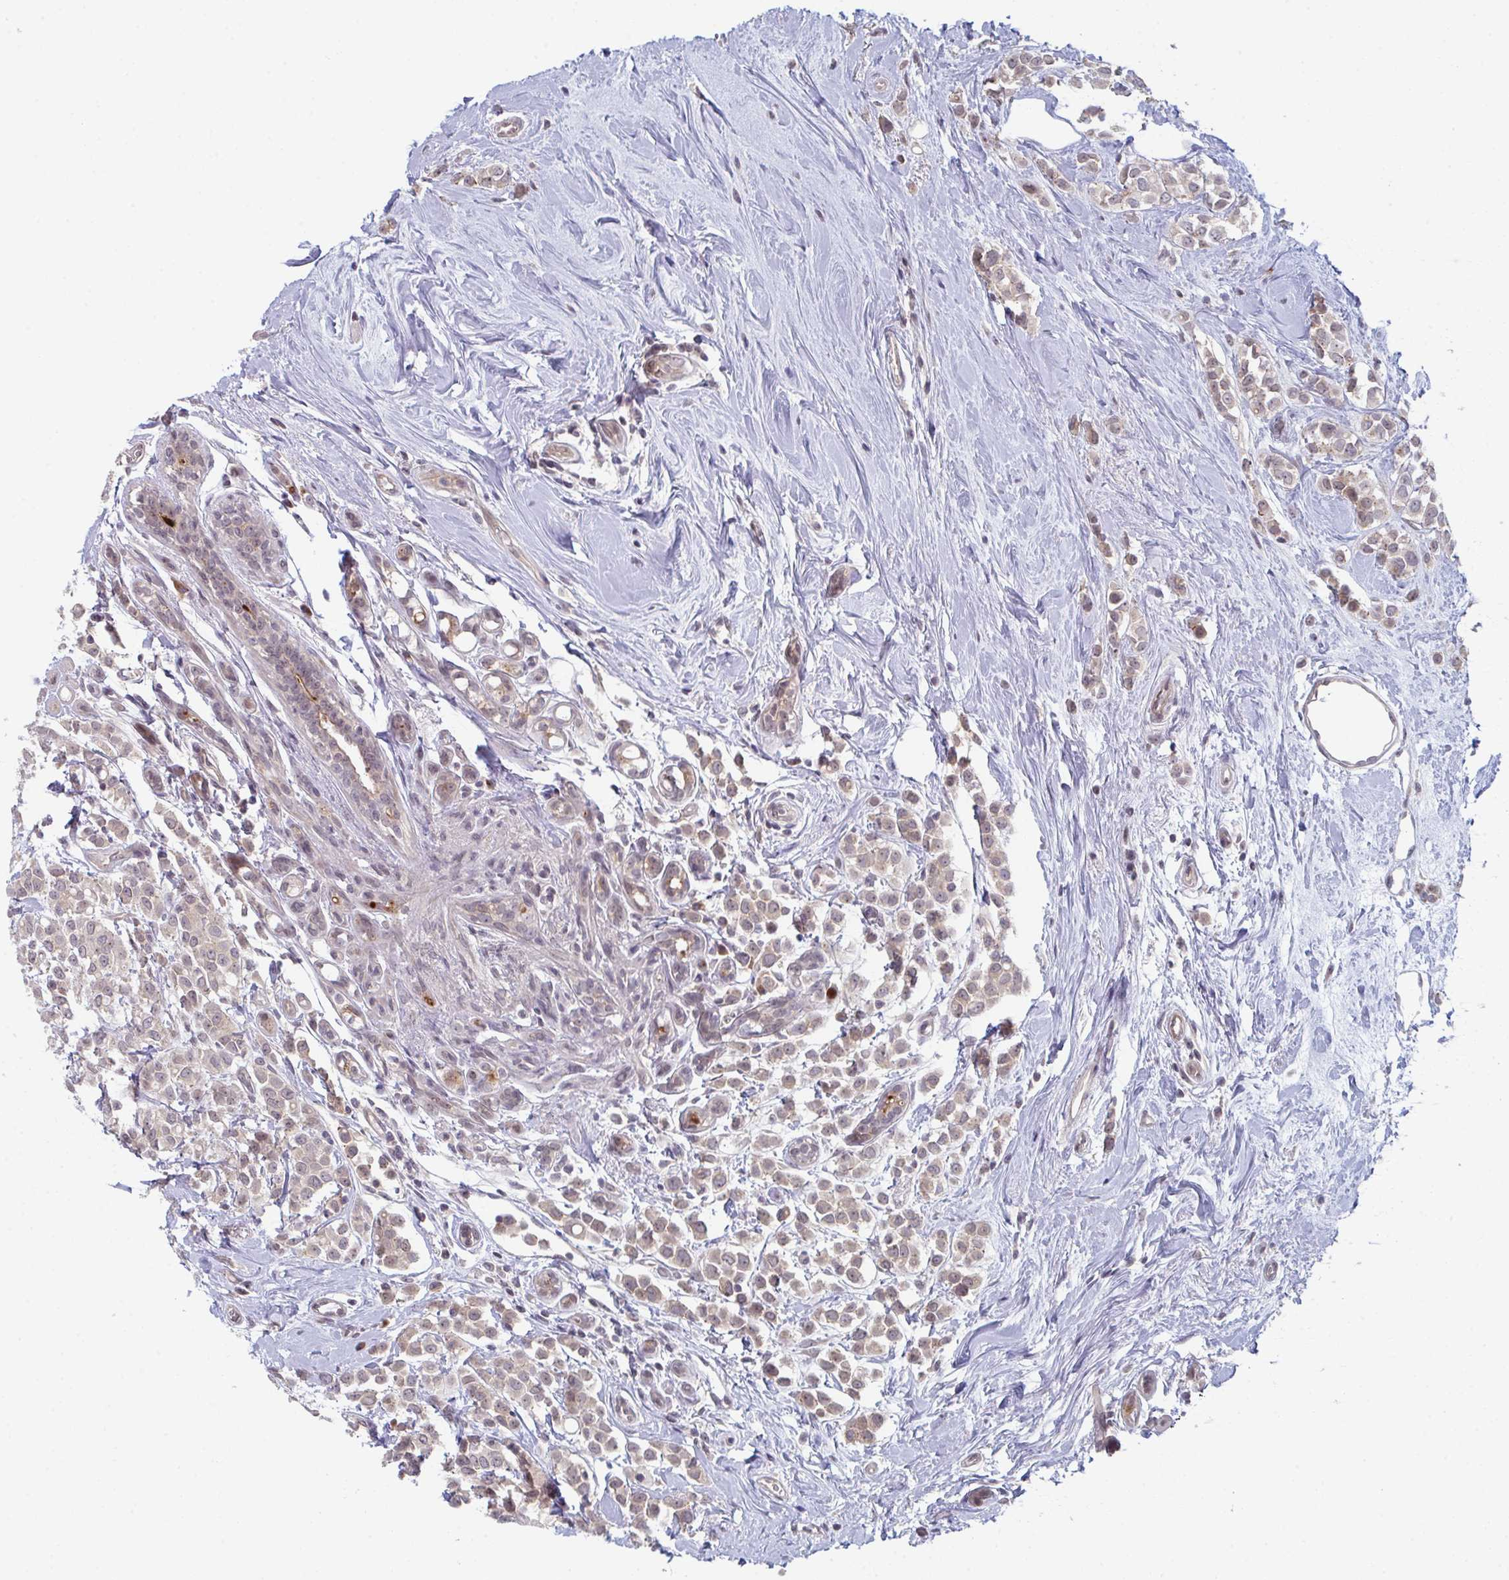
{"staining": {"intensity": "weak", "quantity": "<25%", "location": "cytoplasmic/membranous"}, "tissue": "breast cancer", "cell_type": "Tumor cells", "image_type": "cancer", "snomed": [{"axis": "morphology", "description": "Lobular carcinoma"}, {"axis": "topography", "description": "Breast"}], "caption": "This is a micrograph of immunohistochemistry (IHC) staining of breast lobular carcinoma, which shows no expression in tumor cells.", "gene": "ZNF214", "patient": {"sex": "female", "age": 68}}